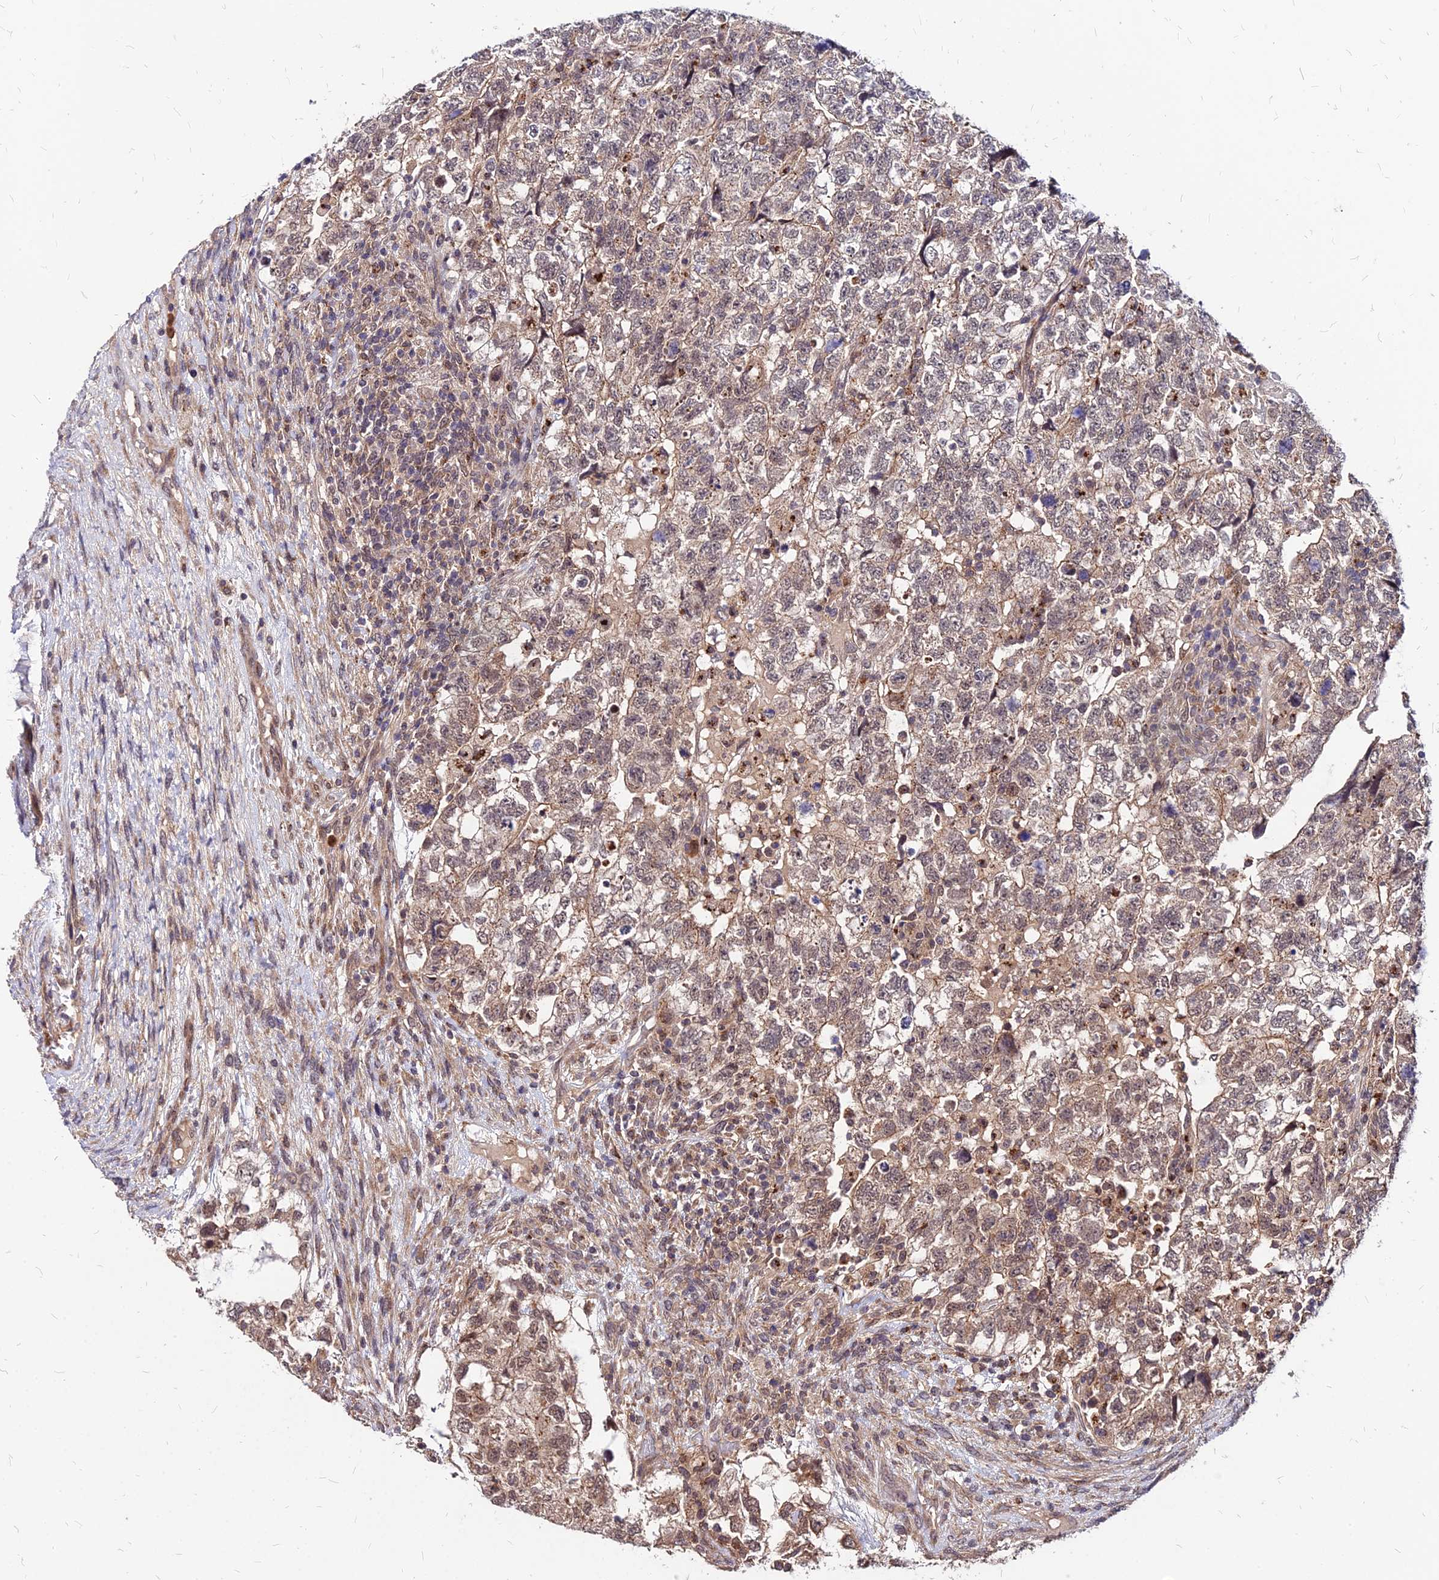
{"staining": {"intensity": "moderate", "quantity": "<25%", "location": "cytoplasmic/membranous,nuclear"}, "tissue": "testis cancer", "cell_type": "Tumor cells", "image_type": "cancer", "snomed": [{"axis": "morphology", "description": "Normal tissue, NOS"}, {"axis": "morphology", "description": "Carcinoma, Embryonal, NOS"}, {"axis": "topography", "description": "Testis"}], "caption": "Testis cancer (embryonal carcinoma) stained for a protein shows moderate cytoplasmic/membranous and nuclear positivity in tumor cells.", "gene": "APBA3", "patient": {"sex": "male", "age": 36}}